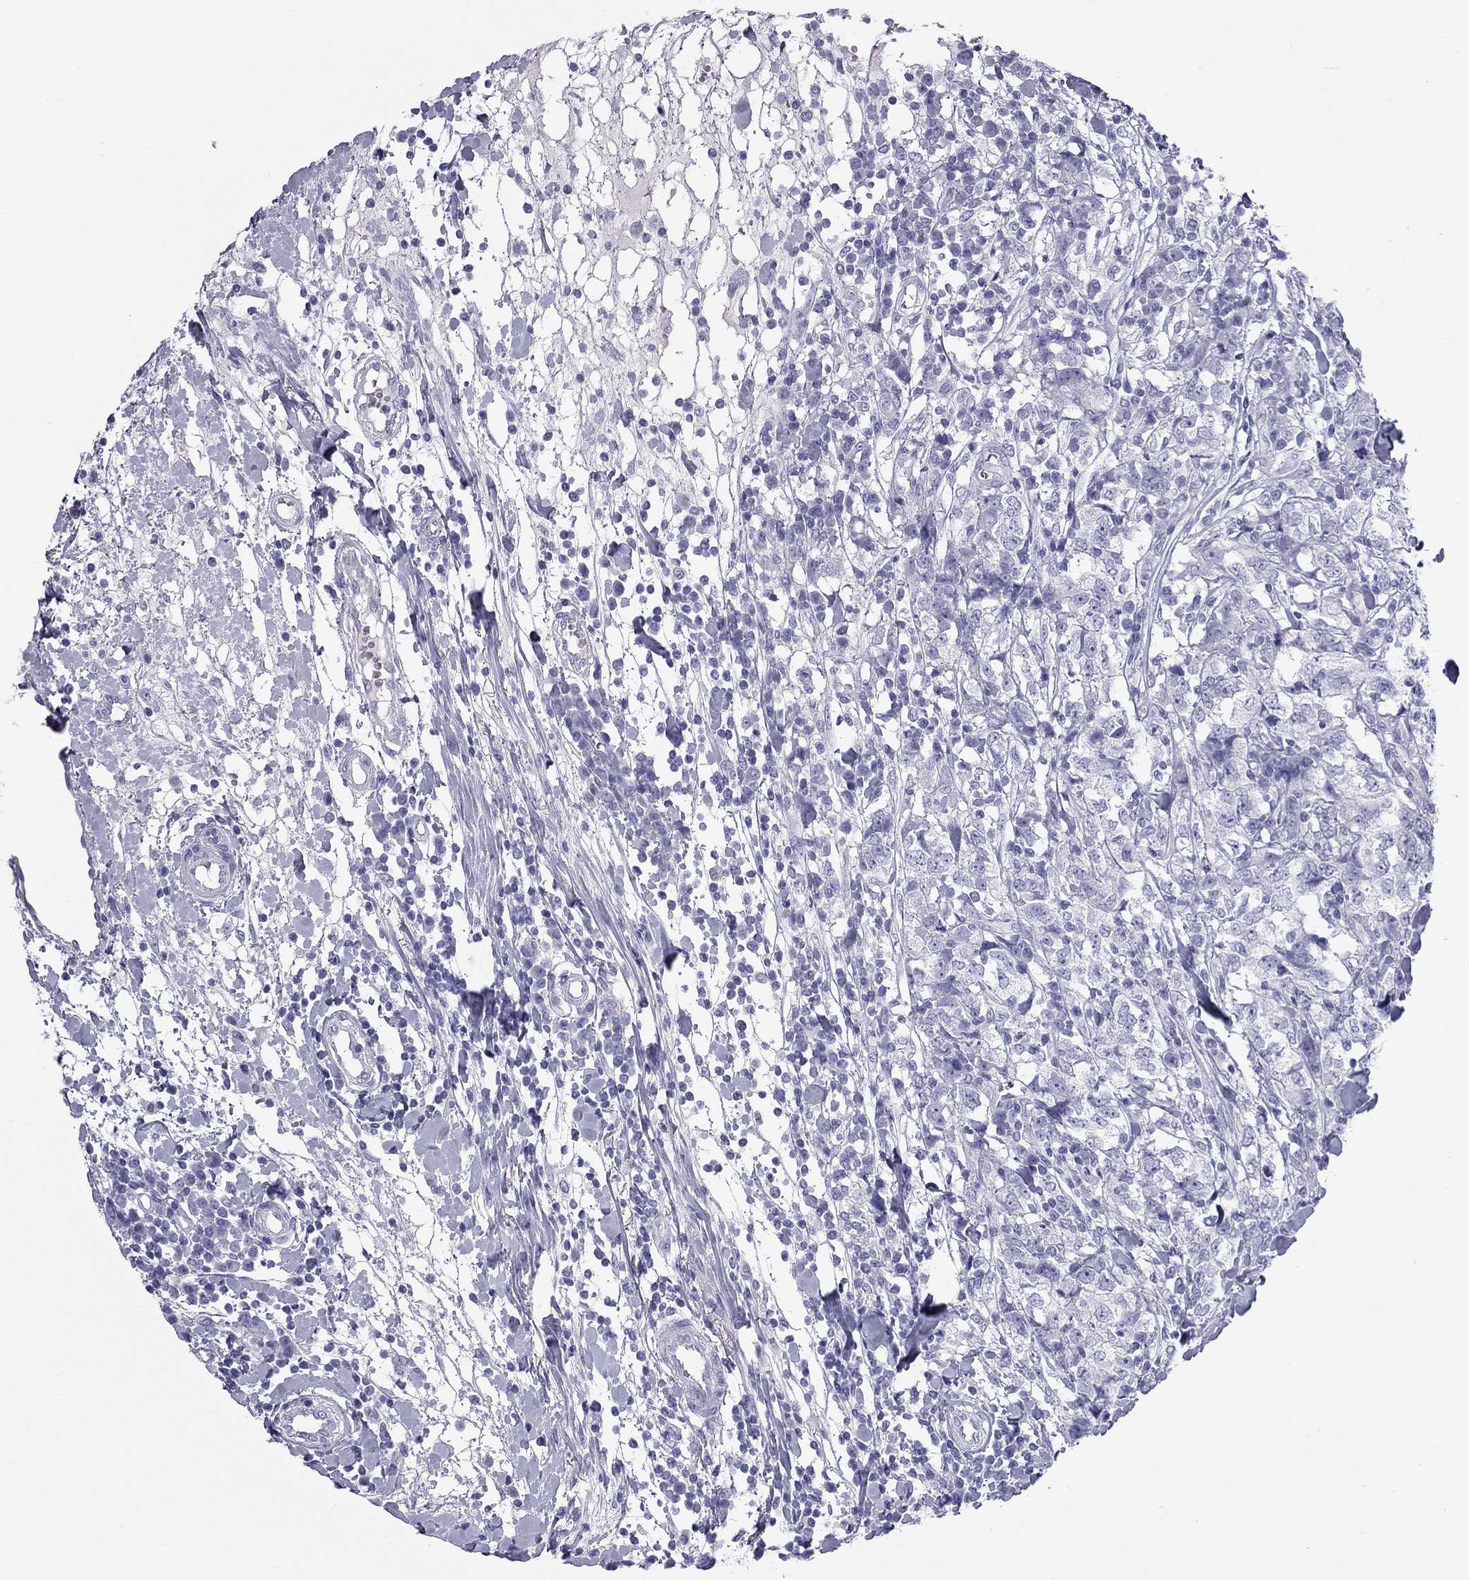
{"staining": {"intensity": "negative", "quantity": "none", "location": "none"}, "tissue": "breast cancer", "cell_type": "Tumor cells", "image_type": "cancer", "snomed": [{"axis": "morphology", "description": "Duct carcinoma"}, {"axis": "topography", "description": "Breast"}], "caption": "Immunohistochemical staining of breast cancer demonstrates no significant staining in tumor cells.", "gene": "FSCN3", "patient": {"sex": "female", "age": 30}}